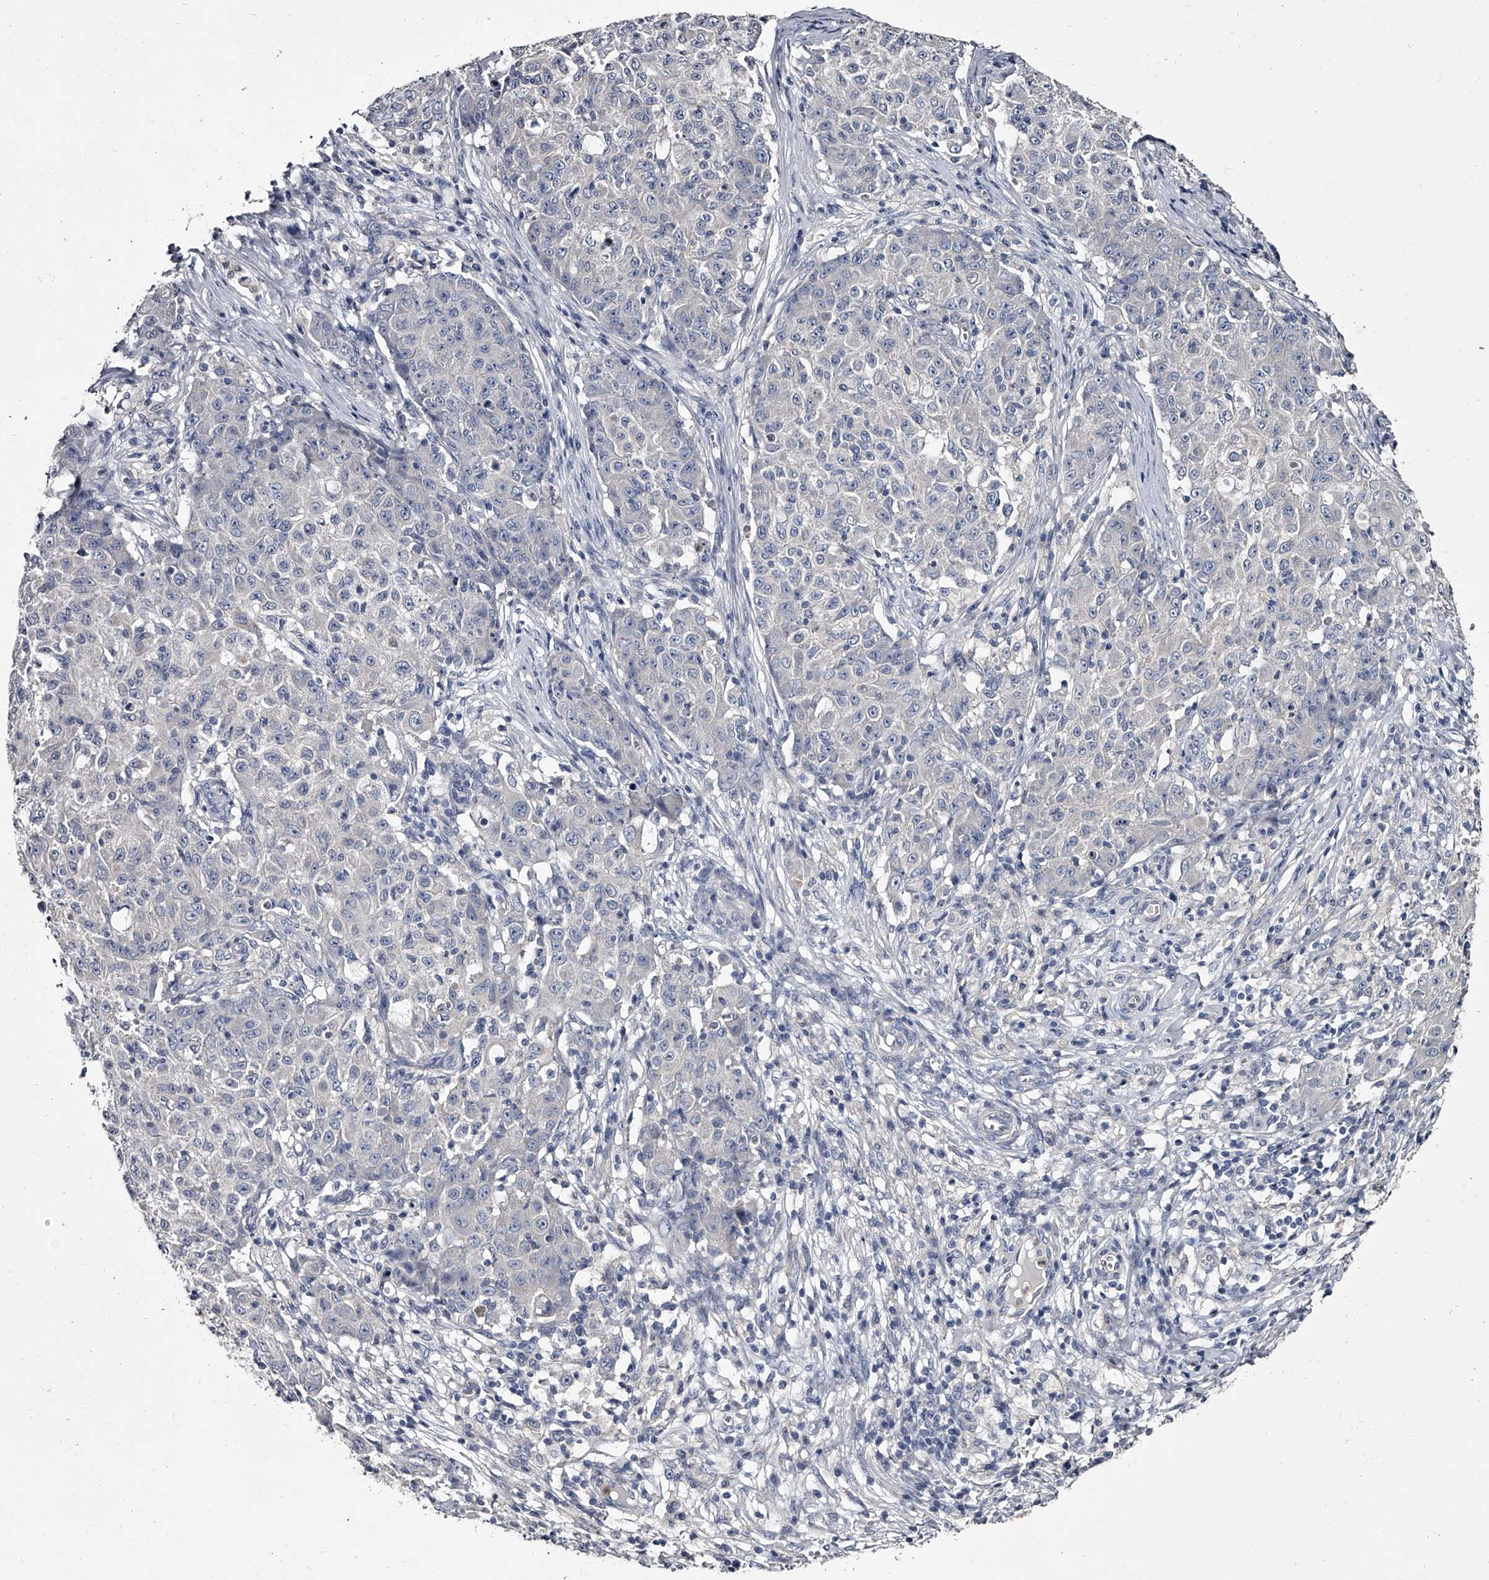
{"staining": {"intensity": "negative", "quantity": "none", "location": "none"}, "tissue": "ovarian cancer", "cell_type": "Tumor cells", "image_type": "cancer", "snomed": [{"axis": "morphology", "description": "Carcinoma, endometroid"}, {"axis": "topography", "description": "Ovary"}], "caption": "An IHC photomicrograph of ovarian endometroid carcinoma is shown. There is no staining in tumor cells of ovarian endometroid carcinoma.", "gene": "GAPVD1", "patient": {"sex": "female", "age": 42}}